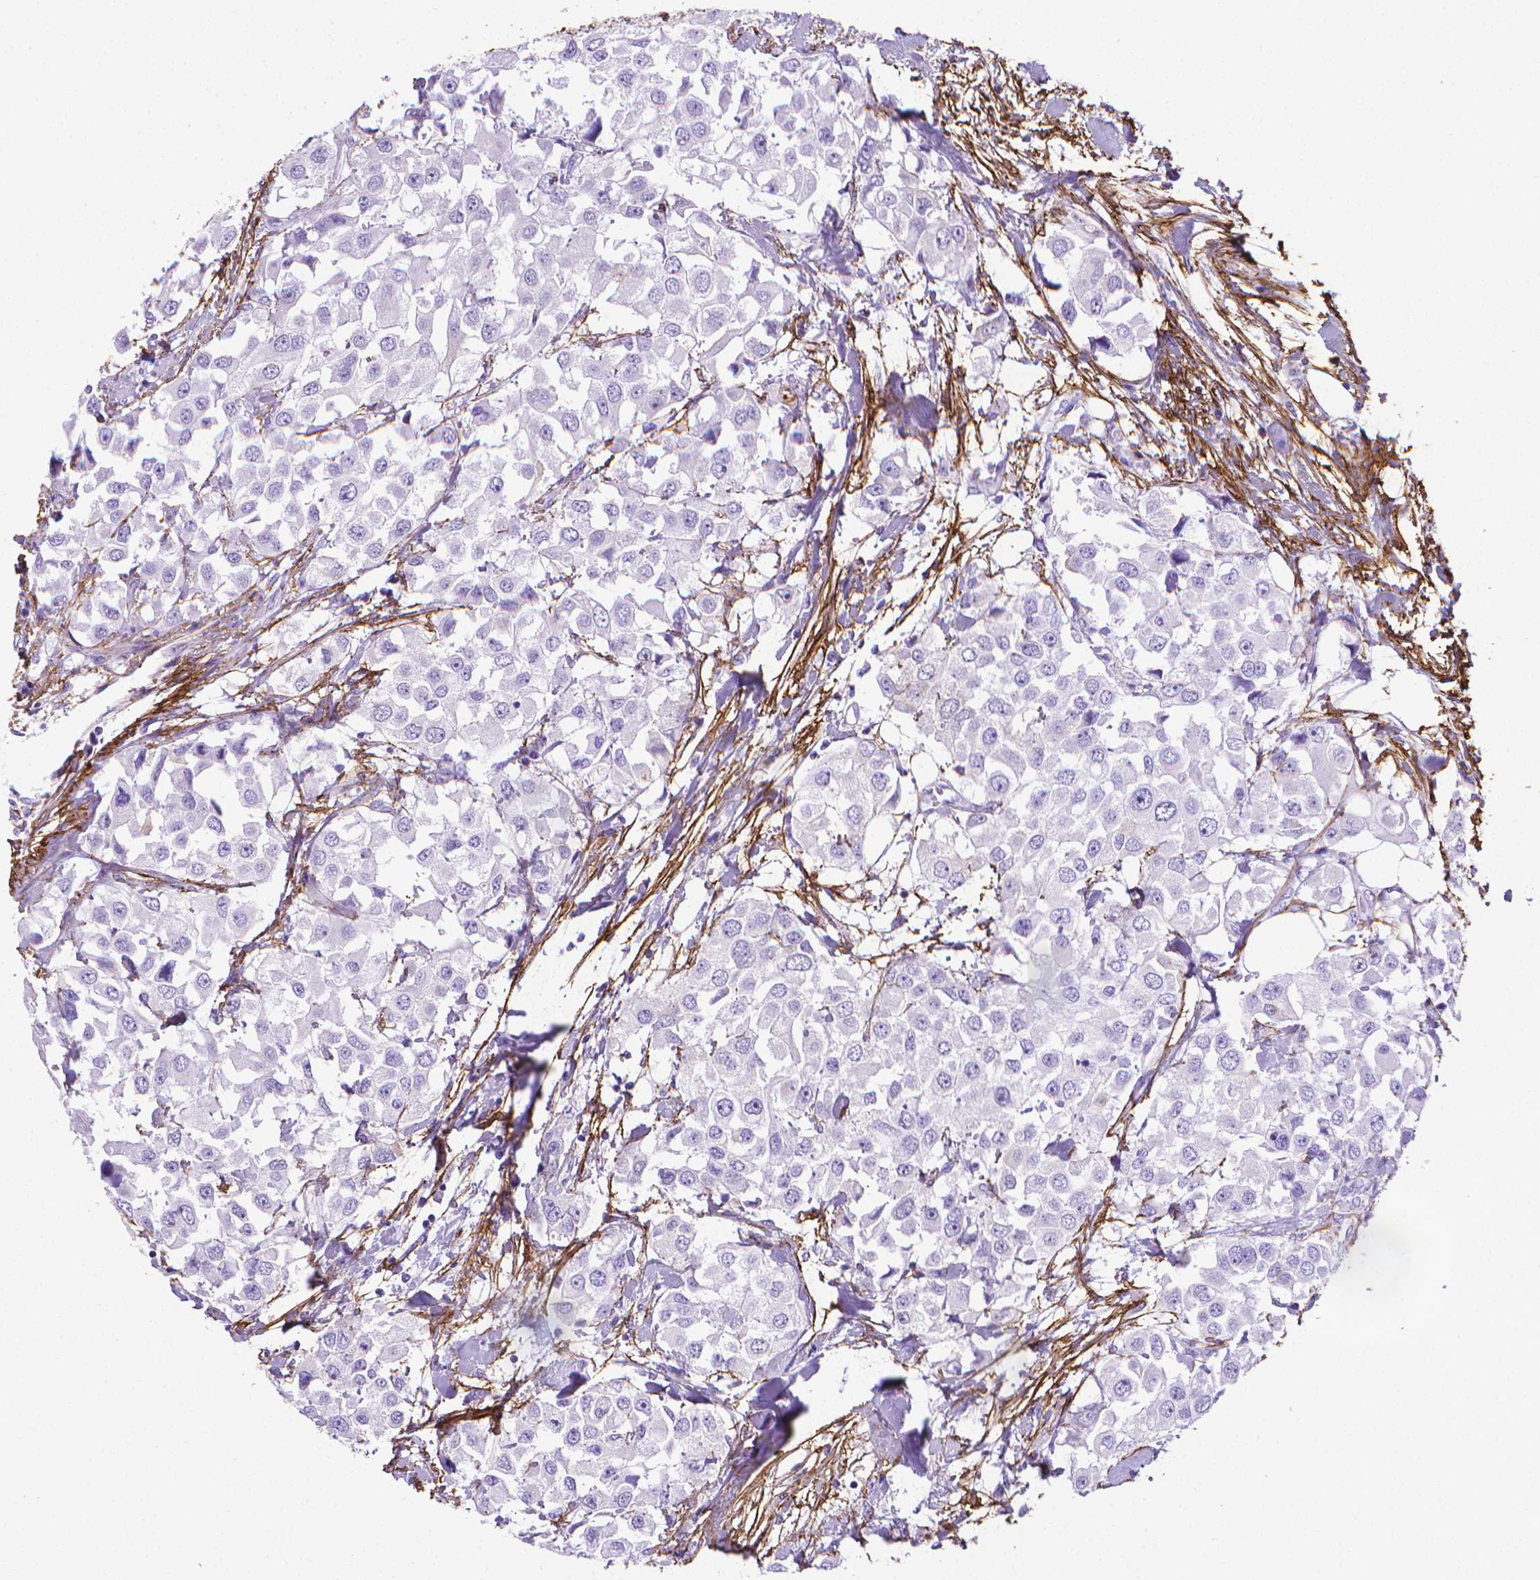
{"staining": {"intensity": "negative", "quantity": "none", "location": "none"}, "tissue": "urothelial cancer", "cell_type": "Tumor cells", "image_type": "cancer", "snomed": [{"axis": "morphology", "description": "Urothelial carcinoma, High grade"}, {"axis": "topography", "description": "Urinary bladder"}], "caption": "Immunohistochemistry photomicrograph of neoplastic tissue: human urothelial cancer stained with DAB reveals no significant protein positivity in tumor cells.", "gene": "MFAP2", "patient": {"sex": "female", "age": 64}}